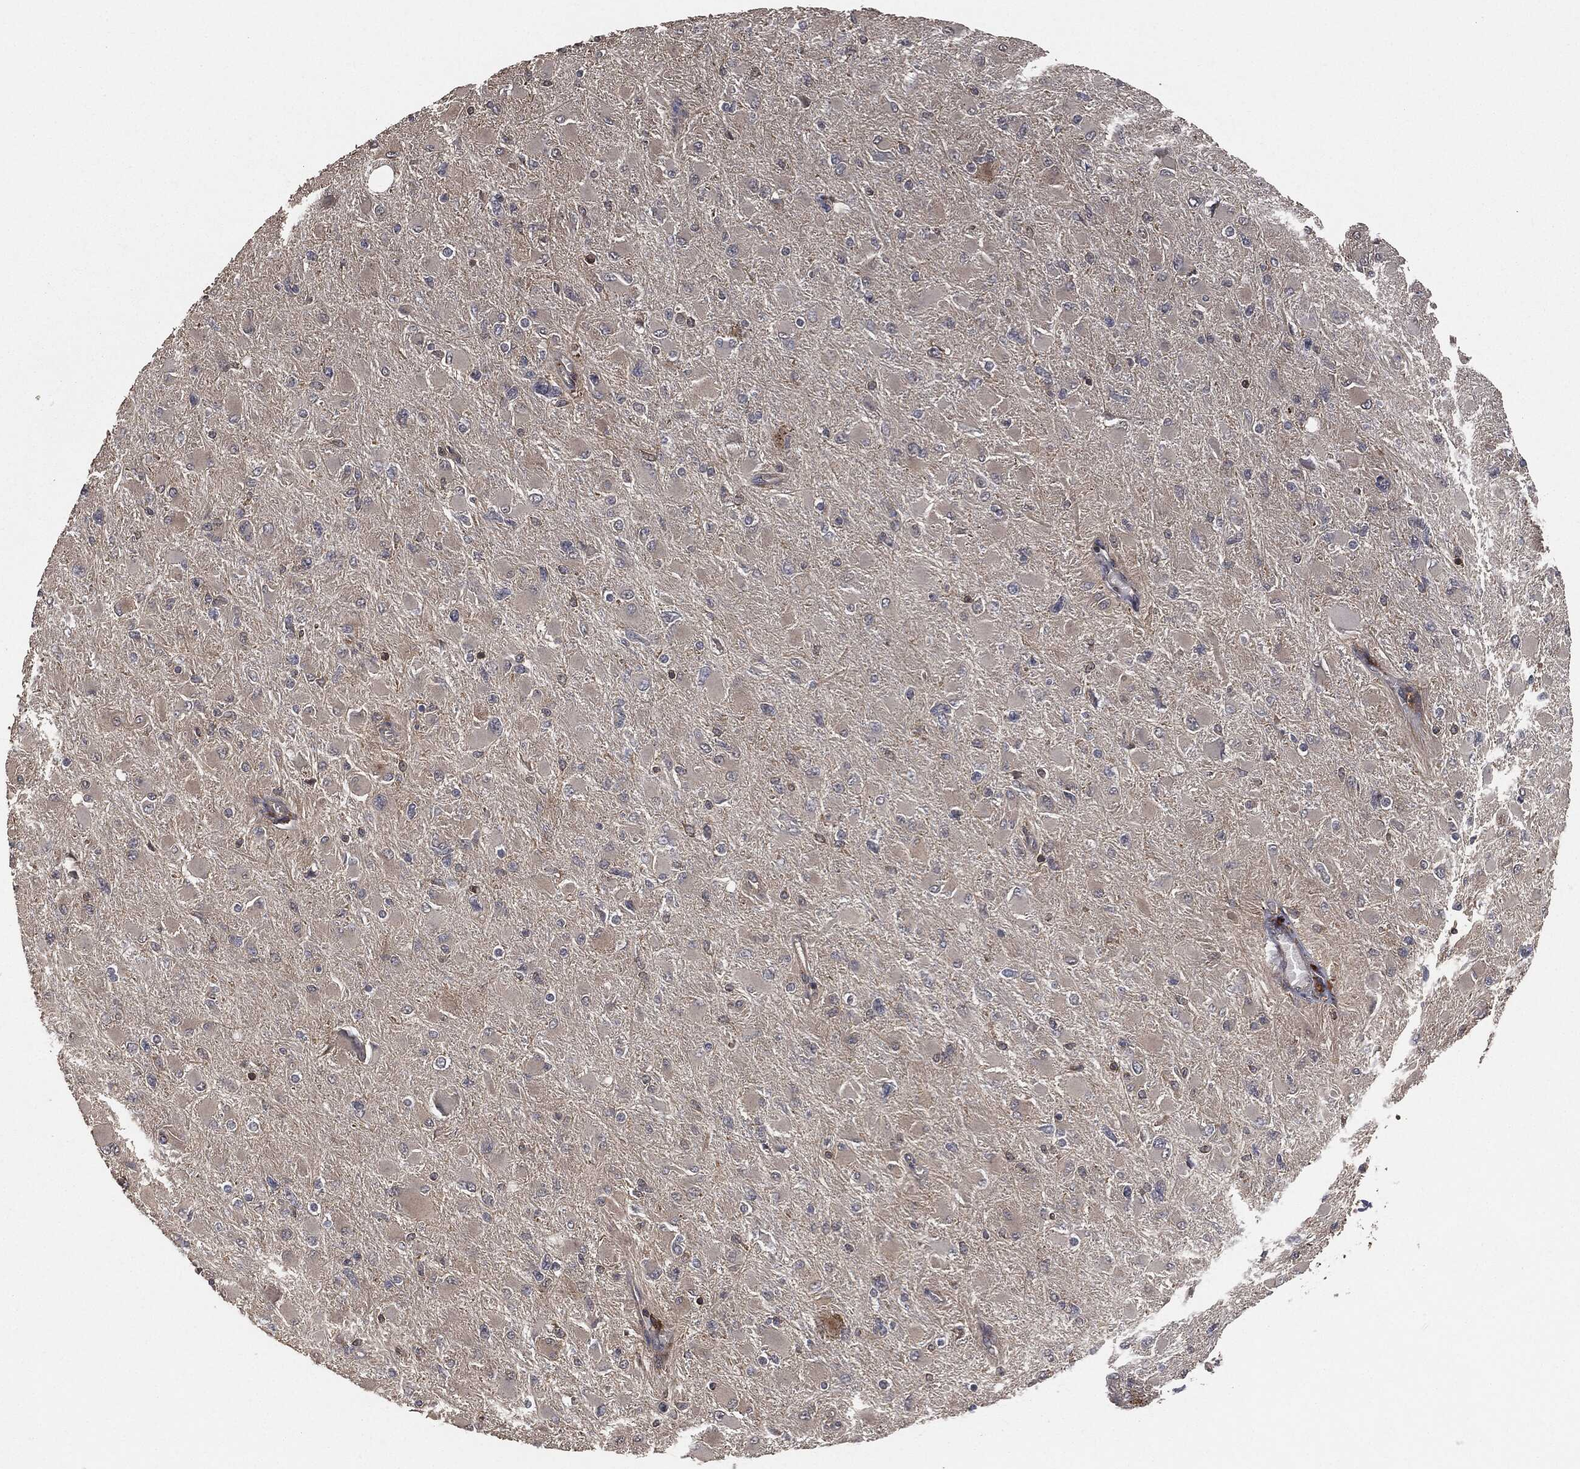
{"staining": {"intensity": "negative", "quantity": "none", "location": "none"}, "tissue": "glioma", "cell_type": "Tumor cells", "image_type": "cancer", "snomed": [{"axis": "morphology", "description": "Glioma, malignant, High grade"}, {"axis": "topography", "description": "Cerebral cortex"}], "caption": "High-grade glioma (malignant) was stained to show a protein in brown. There is no significant staining in tumor cells.", "gene": "ERBIN", "patient": {"sex": "female", "age": 36}}